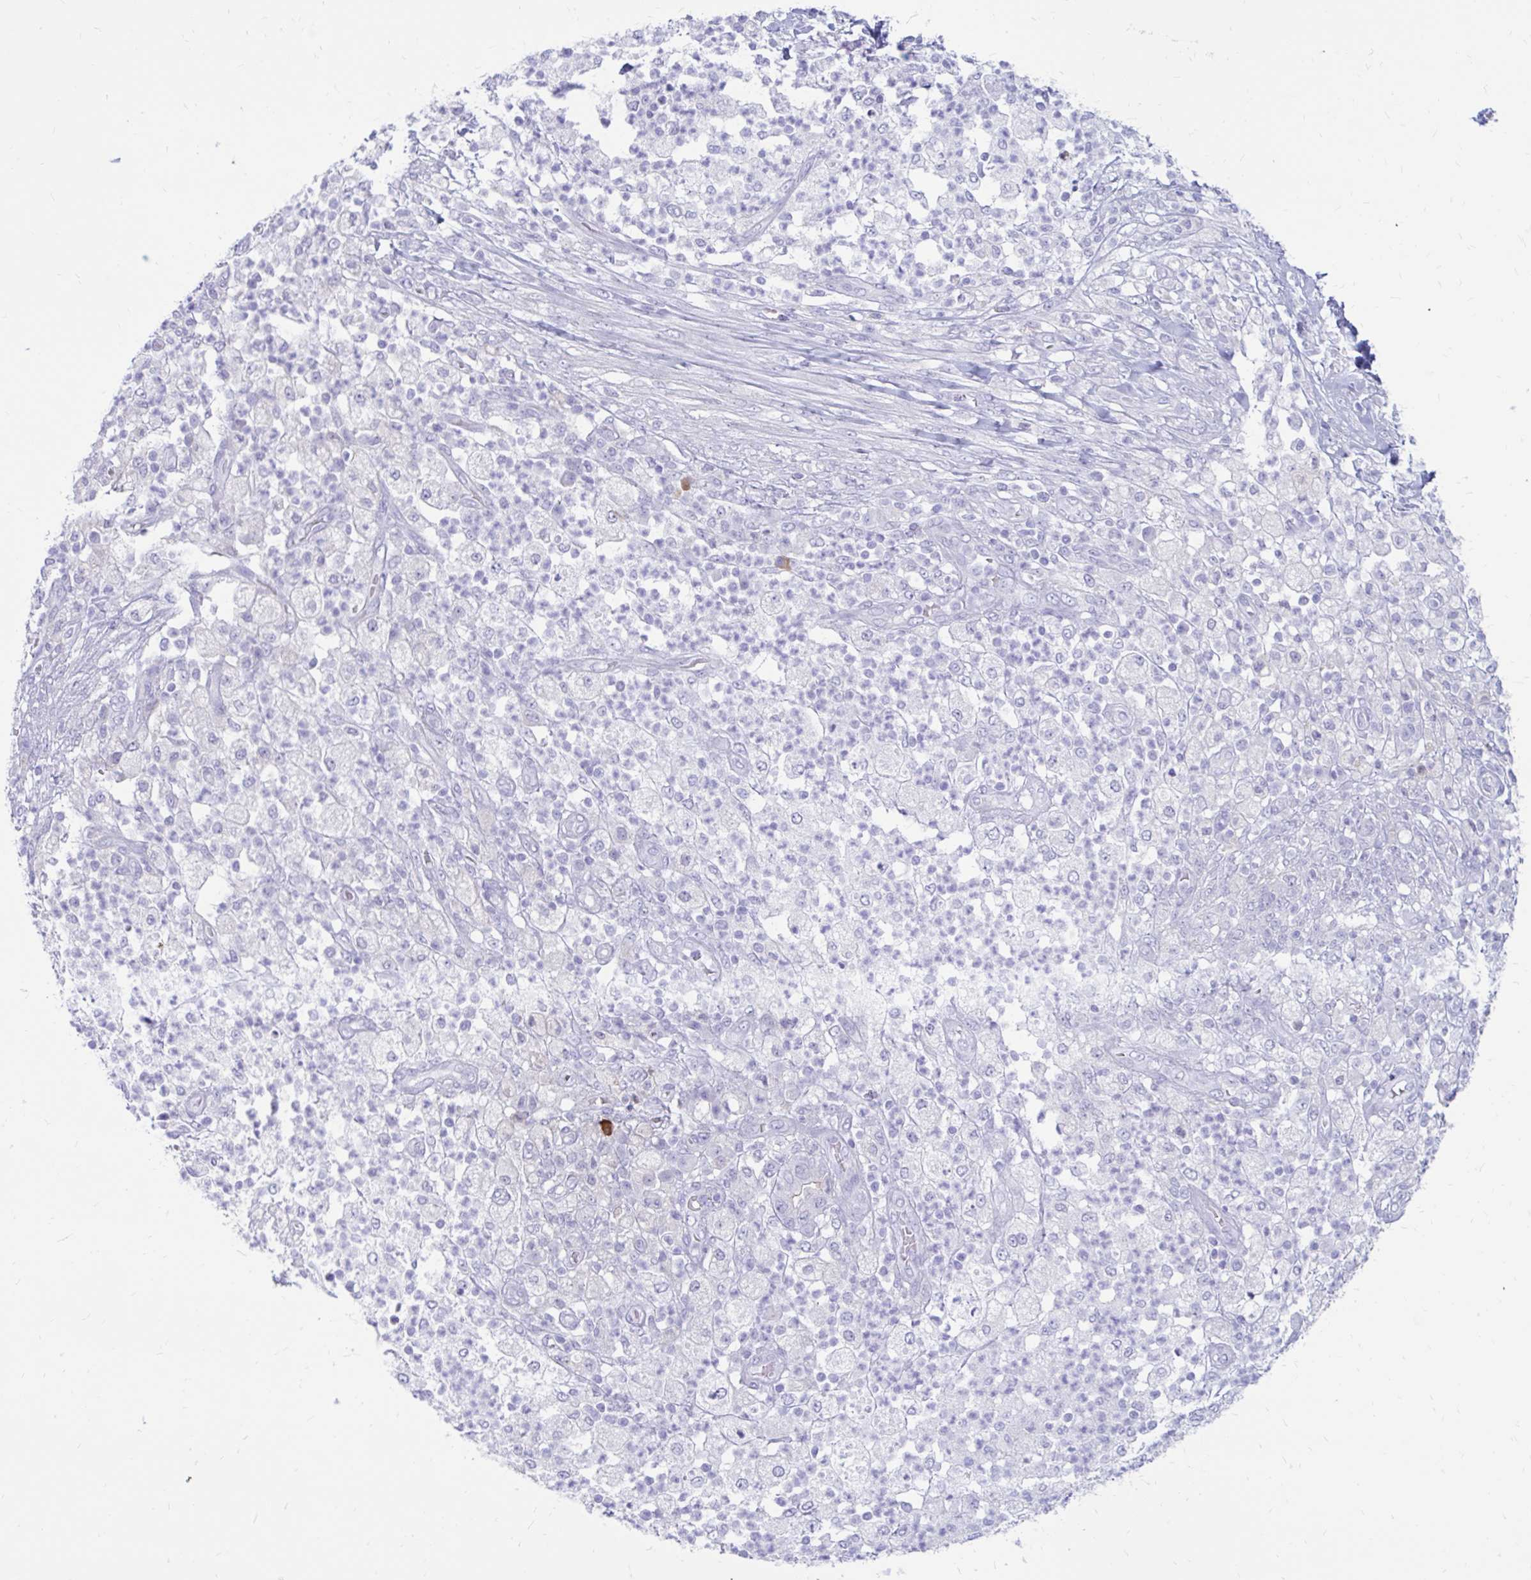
{"staining": {"intensity": "negative", "quantity": "none", "location": "none"}, "tissue": "pancreatic cancer", "cell_type": "Tumor cells", "image_type": "cancer", "snomed": [{"axis": "morphology", "description": "Adenocarcinoma, NOS"}, {"axis": "topography", "description": "Pancreas"}], "caption": "This photomicrograph is of pancreatic adenocarcinoma stained with immunohistochemistry to label a protein in brown with the nuclei are counter-stained blue. There is no expression in tumor cells.", "gene": "IGSF5", "patient": {"sex": "female", "age": 72}}